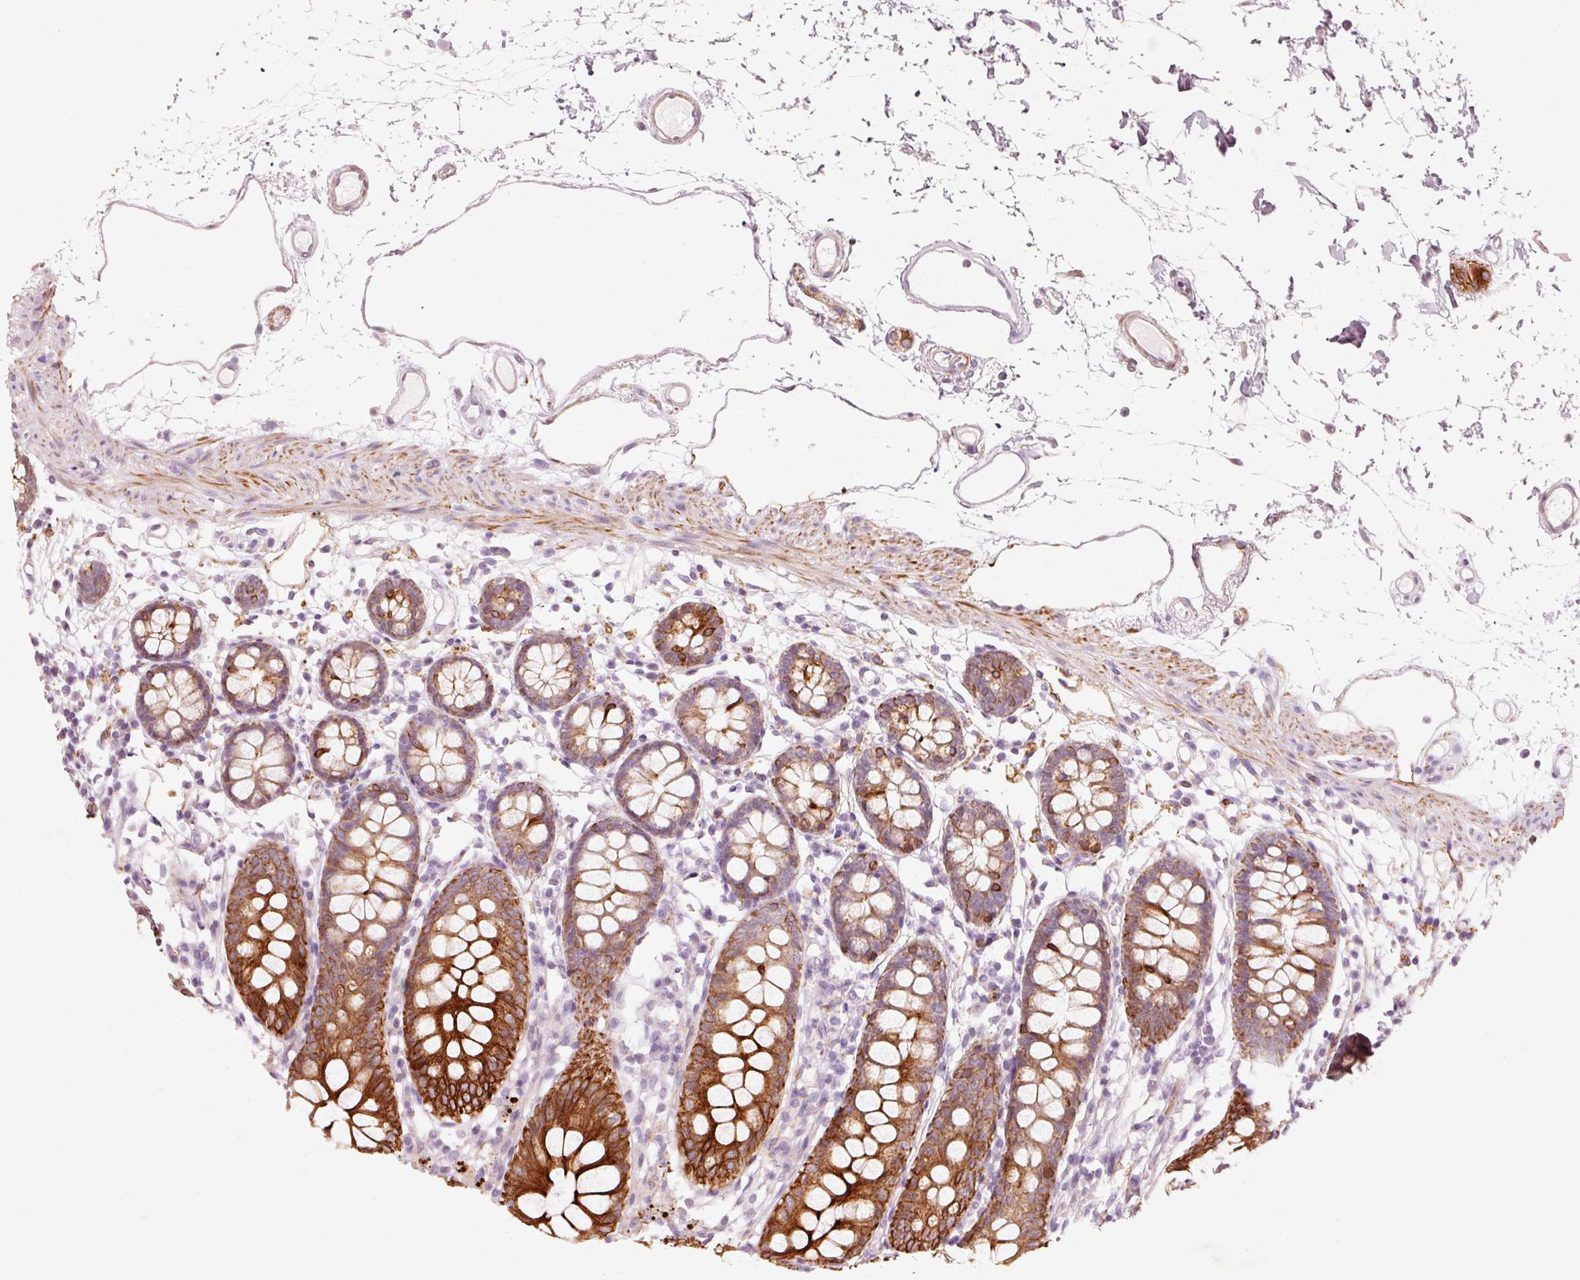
{"staining": {"intensity": "weak", "quantity": "<25%", "location": "cytoplasmic/membranous"}, "tissue": "colon", "cell_type": "Endothelial cells", "image_type": "normal", "snomed": [{"axis": "morphology", "description": "Normal tissue, NOS"}, {"axis": "topography", "description": "Colon"}], "caption": "A photomicrograph of colon stained for a protein displays no brown staining in endothelial cells.", "gene": "TRIM73", "patient": {"sex": "female", "age": 84}}